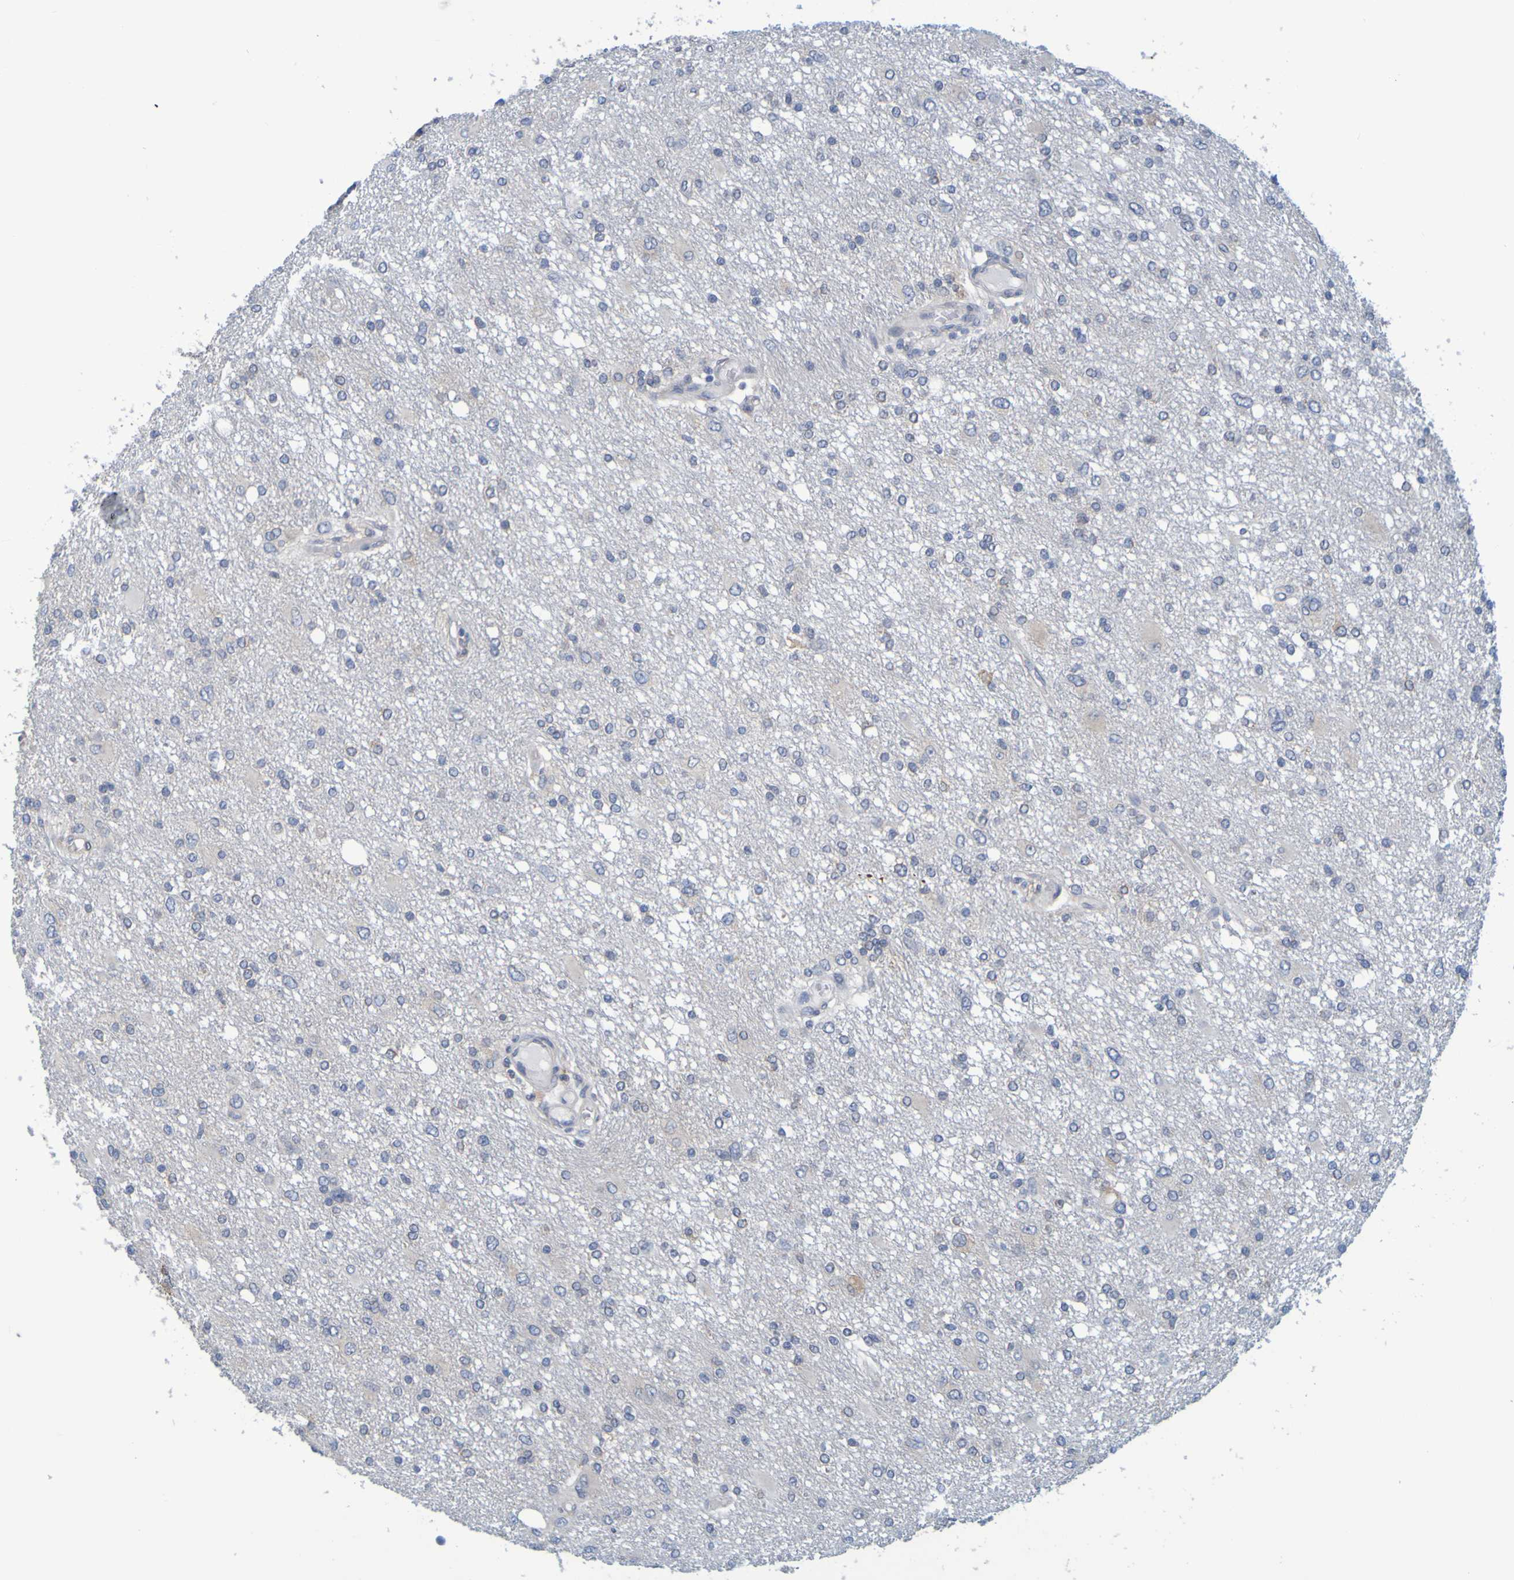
{"staining": {"intensity": "negative", "quantity": "none", "location": "none"}, "tissue": "glioma", "cell_type": "Tumor cells", "image_type": "cancer", "snomed": [{"axis": "morphology", "description": "Glioma, malignant, High grade"}, {"axis": "topography", "description": "Brain"}], "caption": "IHC image of neoplastic tissue: human glioma stained with DAB (3,3'-diaminobenzidine) displays no significant protein staining in tumor cells.", "gene": "SIL1", "patient": {"sex": "female", "age": 59}}